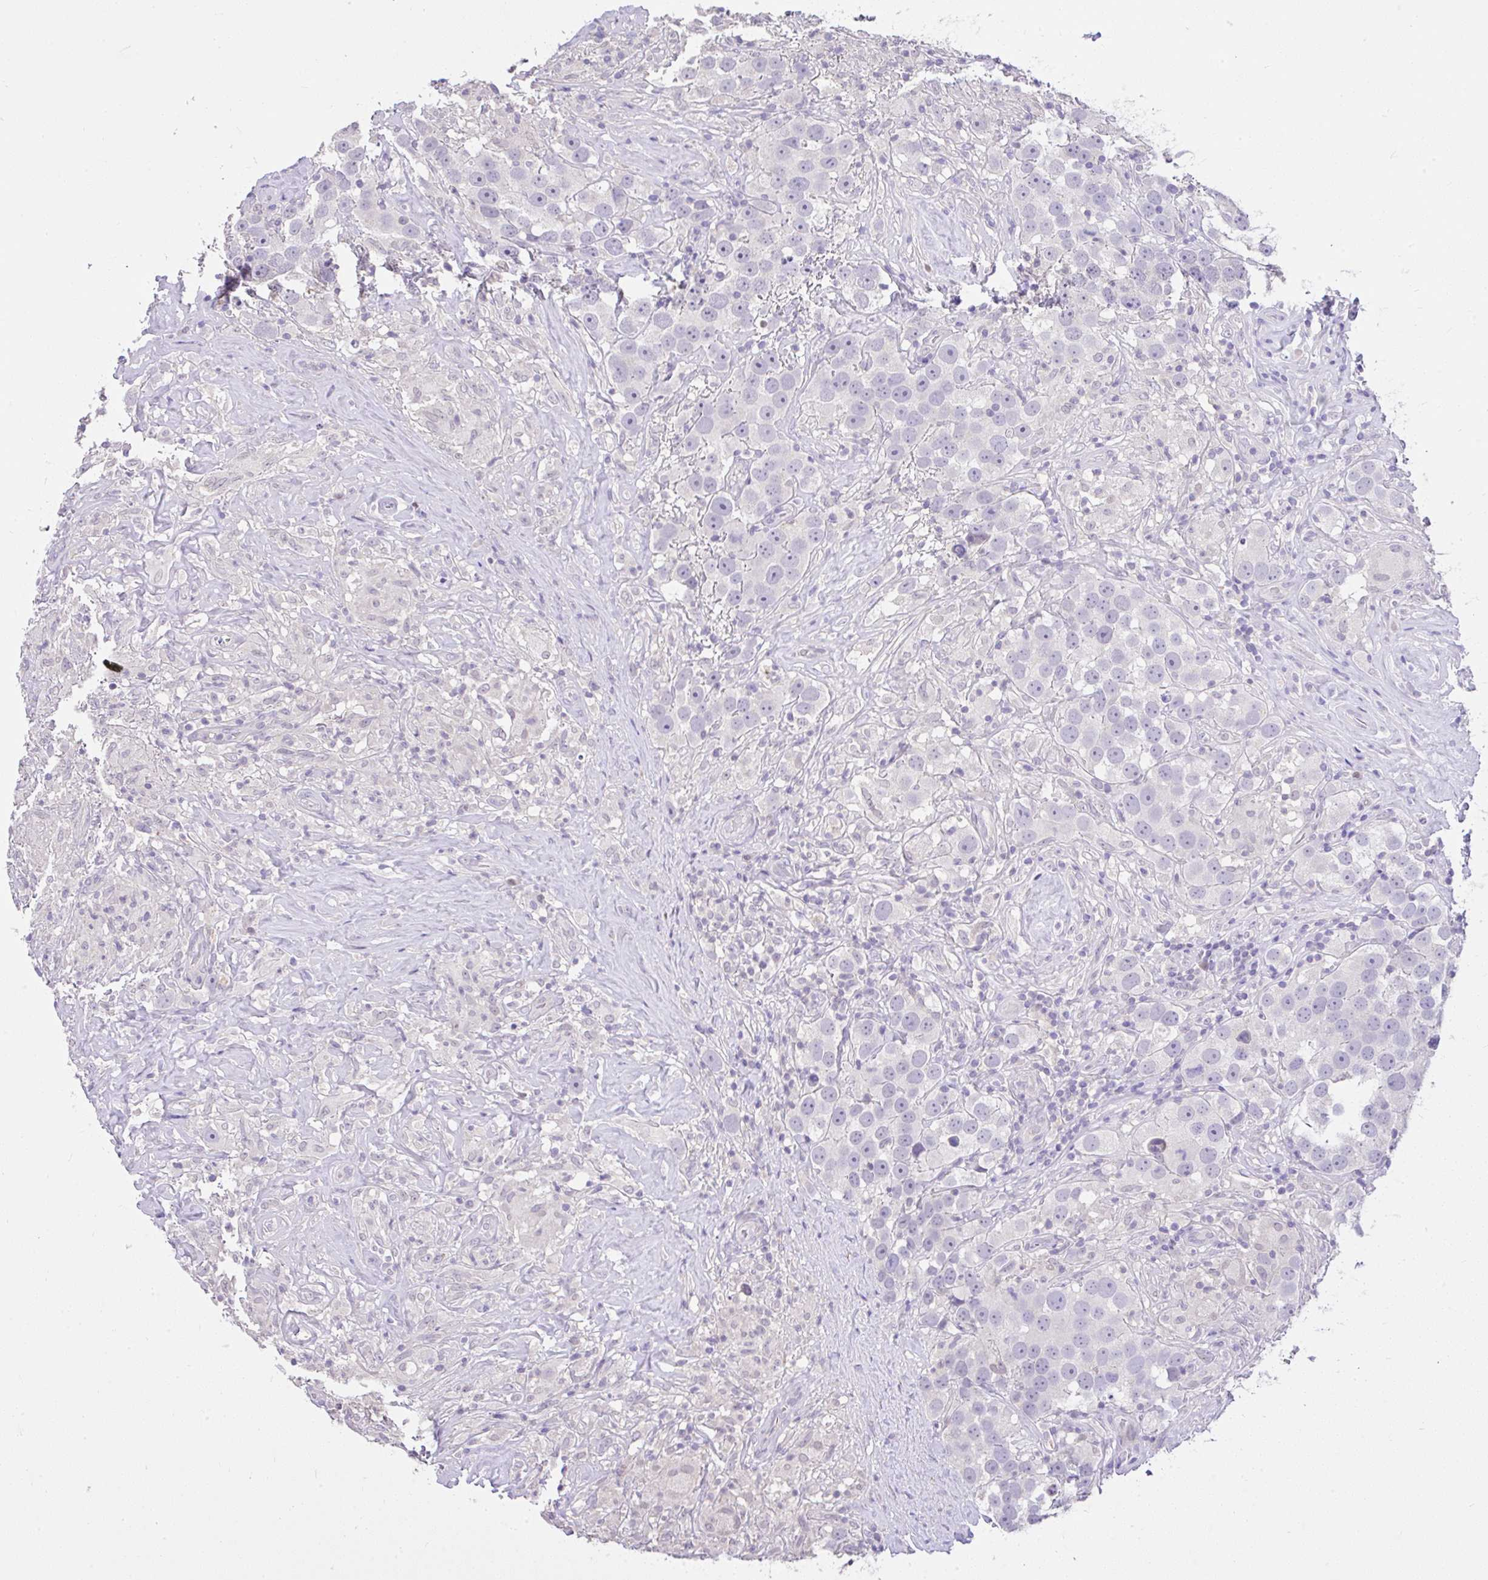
{"staining": {"intensity": "negative", "quantity": "none", "location": "none"}, "tissue": "testis cancer", "cell_type": "Tumor cells", "image_type": "cancer", "snomed": [{"axis": "morphology", "description": "Seminoma, NOS"}, {"axis": "topography", "description": "Testis"}], "caption": "The micrograph demonstrates no significant positivity in tumor cells of testis cancer.", "gene": "CTU1", "patient": {"sex": "male", "age": 49}}